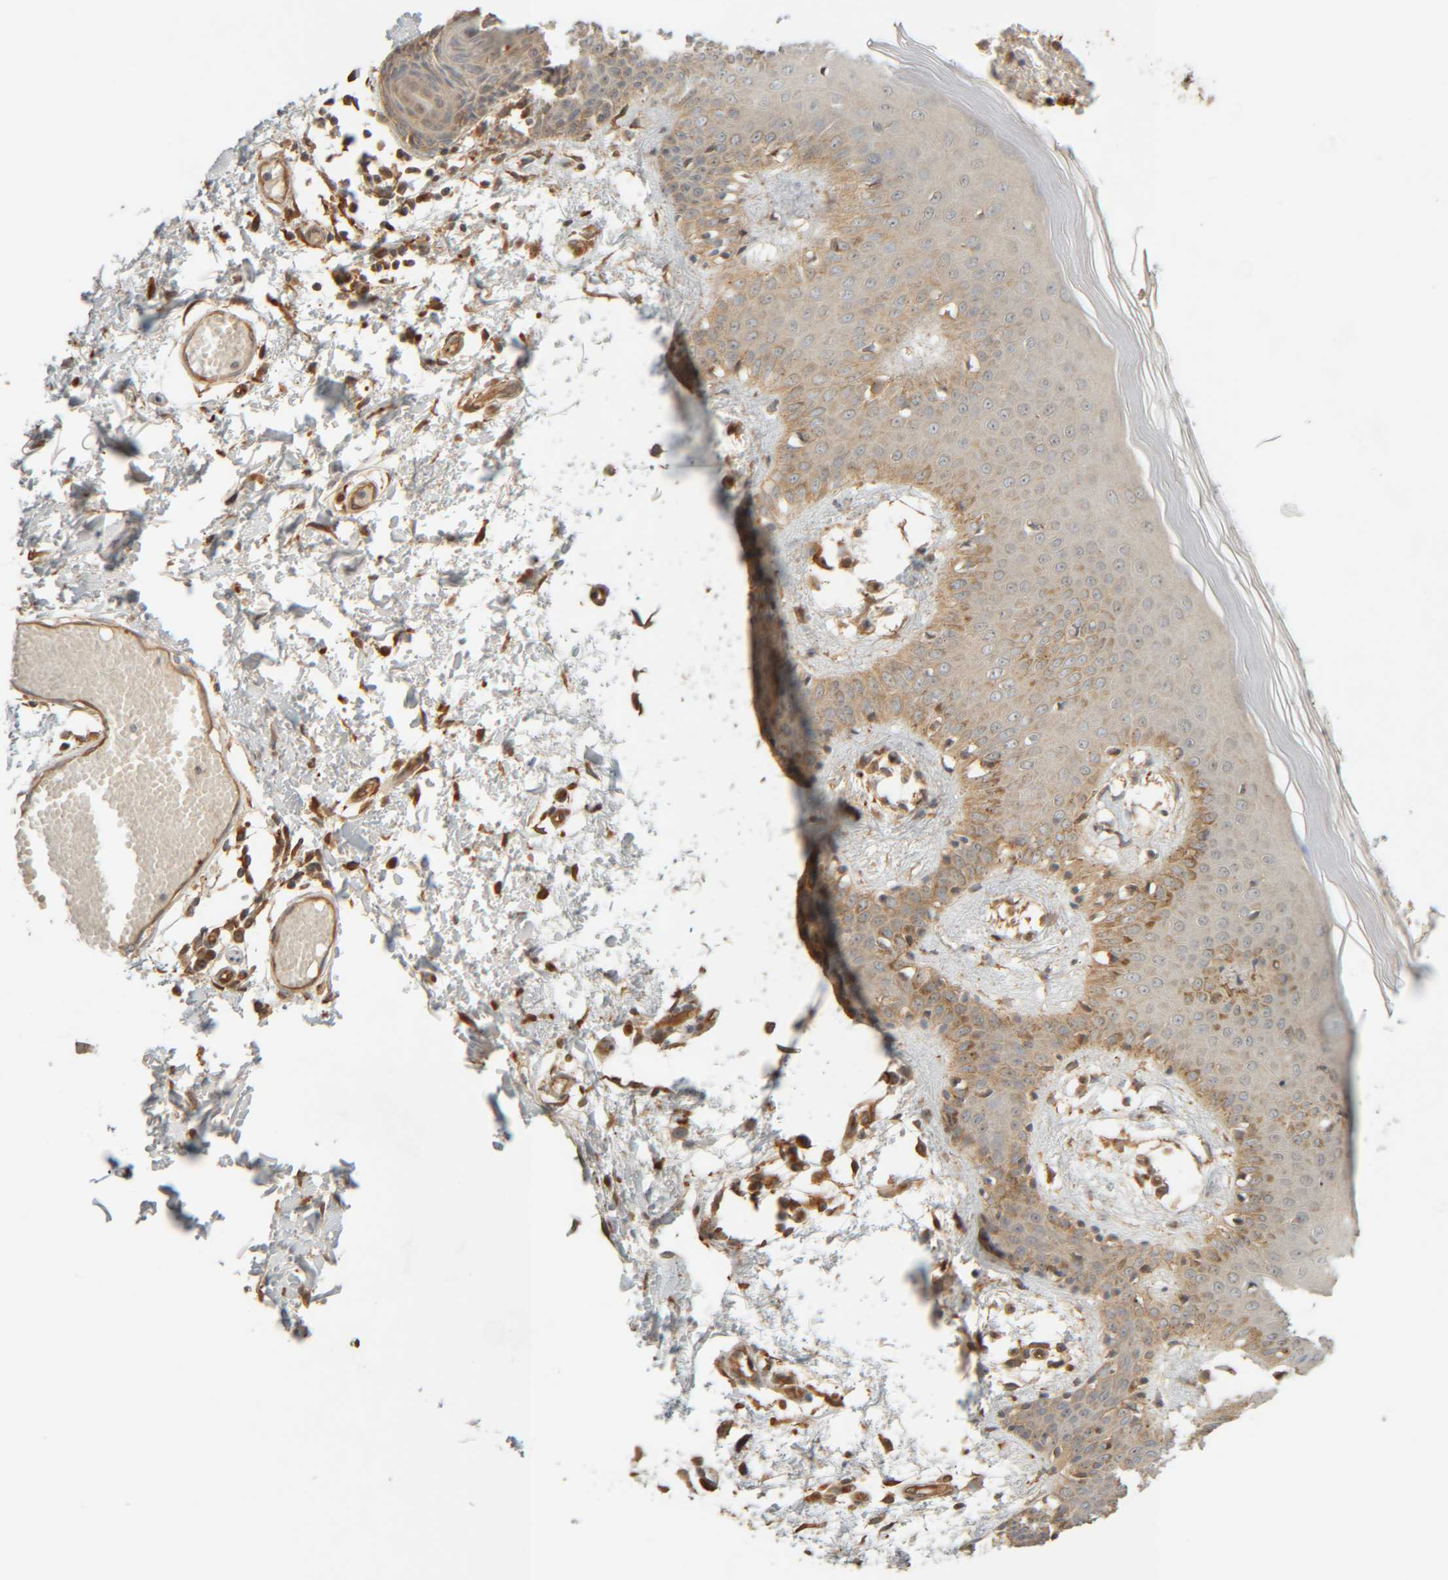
{"staining": {"intensity": "strong", "quantity": ">75%", "location": "cytoplasmic/membranous"}, "tissue": "skin", "cell_type": "Fibroblasts", "image_type": "normal", "snomed": [{"axis": "morphology", "description": "Normal tissue, NOS"}, {"axis": "topography", "description": "Skin"}], "caption": "Fibroblasts exhibit high levels of strong cytoplasmic/membranous staining in approximately >75% of cells in unremarkable skin. Ihc stains the protein of interest in brown and the nuclei are stained blue.", "gene": "TMEM192", "patient": {"sex": "male", "age": 53}}